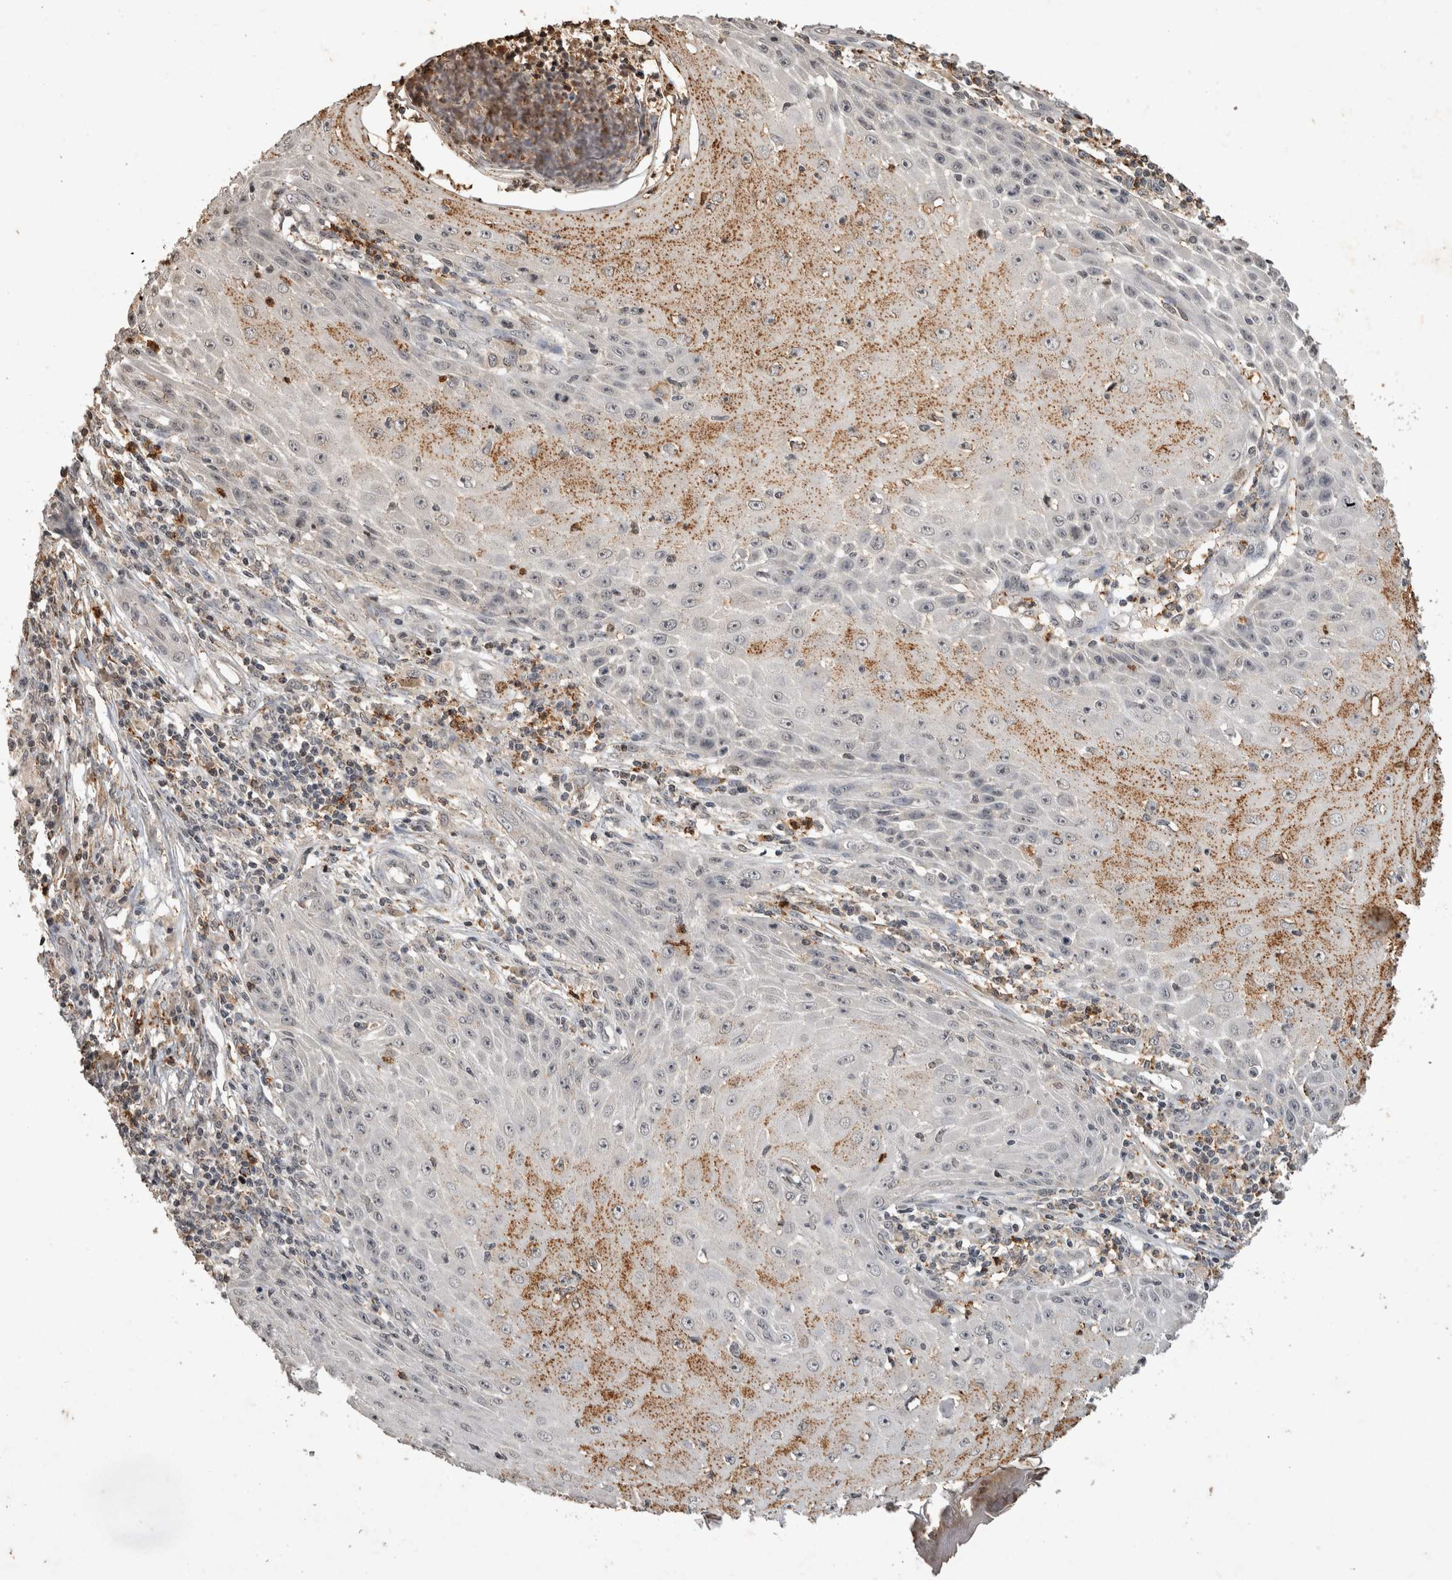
{"staining": {"intensity": "moderate", "quantity": "25%-75%", "location": "cytoplasmic/membranous"}, "tissue": "skin cancer", "cell_type": "Tumor cells", "image_type": "cancer", "snomed": [{"axis": "morphology", "description": "Squamous cell carcinoma, NOS"}, {"axis": "topography", "description": "Skin"}], "caption": "A photomicrograph of human skin squamous cell carcinoma stained for a protein displays moderate cytoplasmic/membranous brown staining in tumor cells.", "gene": "HRK", "patient": {"sex": "female", "age": 73}}